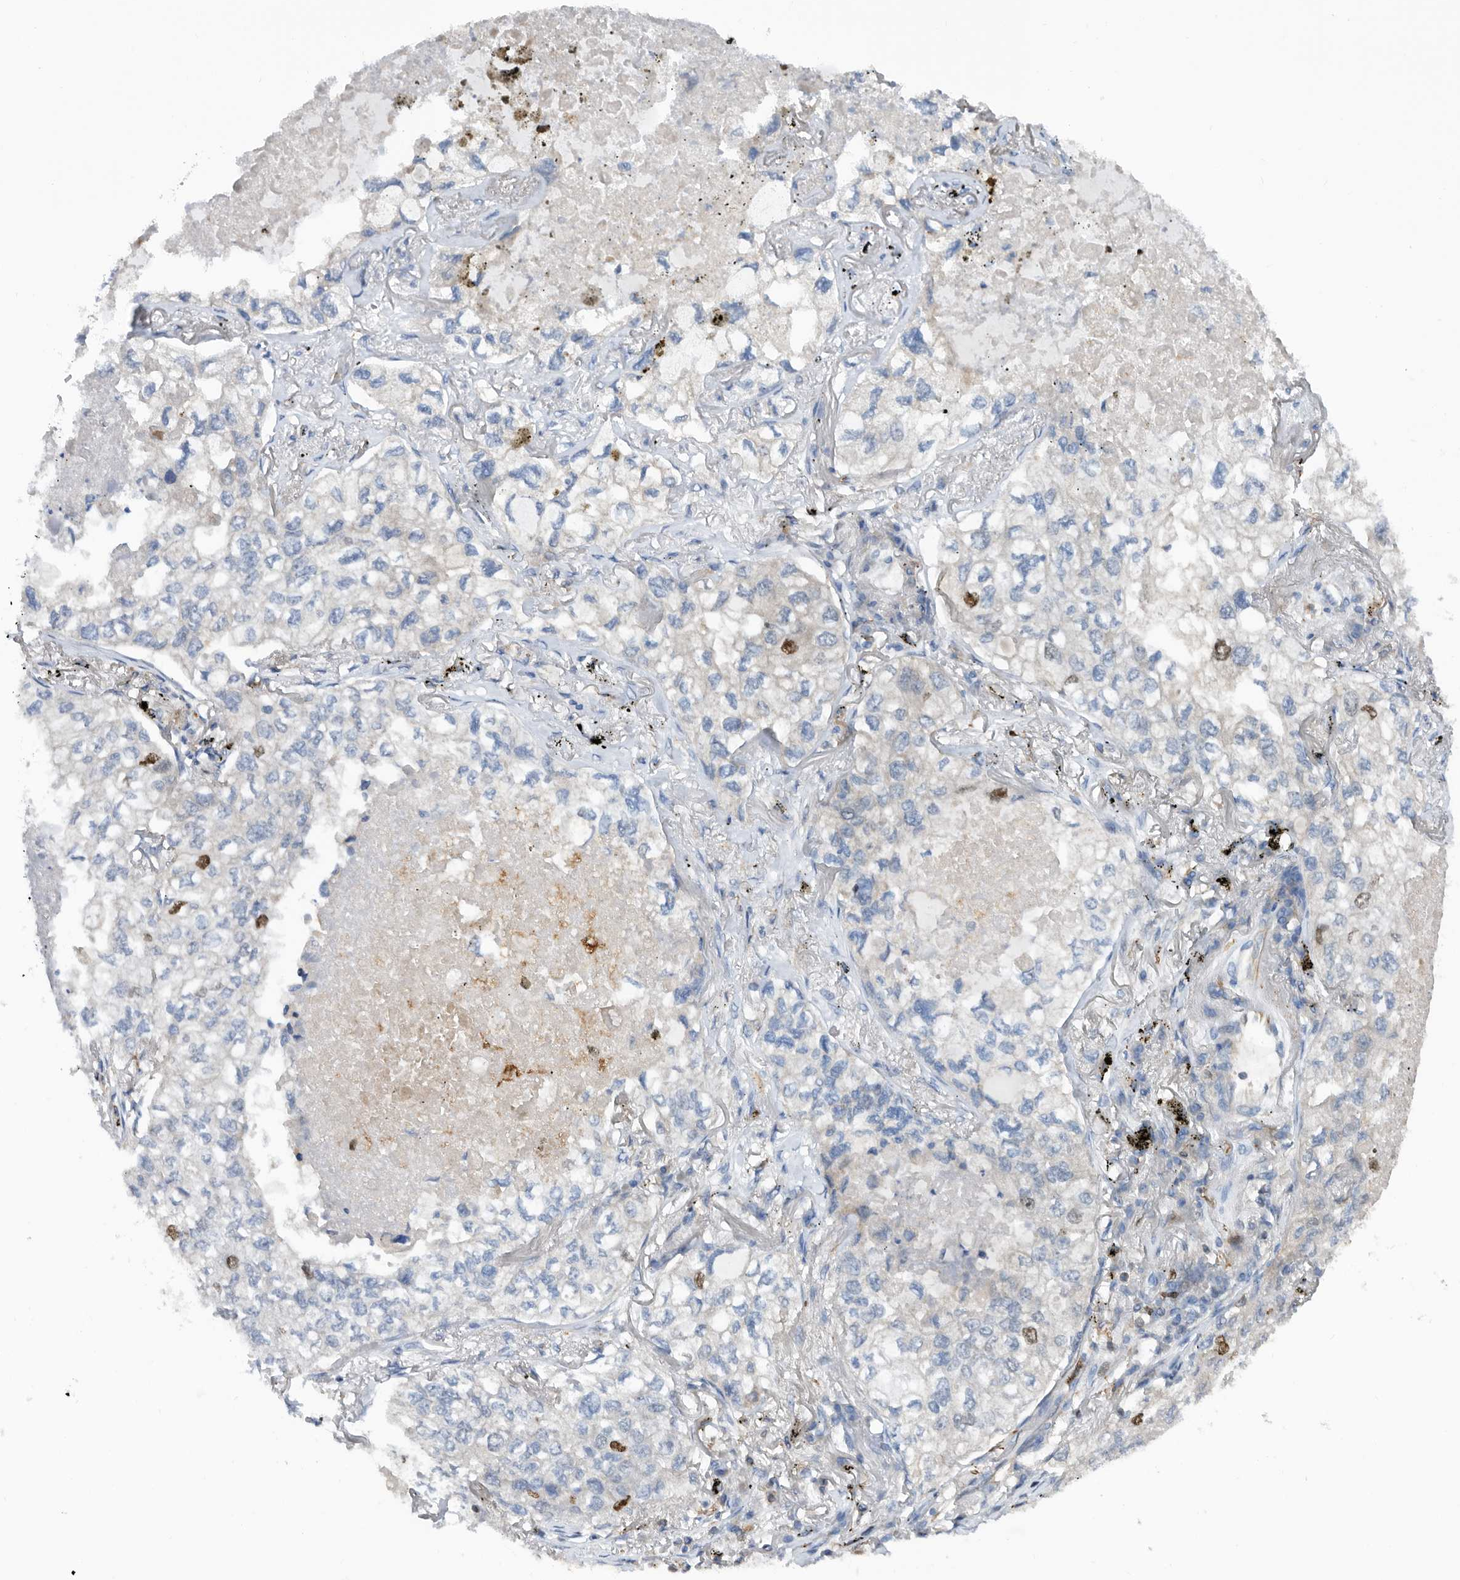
{"staining": {"intensity": "negative", "quantity": "none", "location": "none"}, "tissue": "lung cancer", "cell_type": "Tumor cells", "image_type": "cancer", "snomed": [{"axis": "morphology", "description": "Adenocarcinoma, NOS"}, {"axis": "topography", "description": "Lung"}], "caption": "A micrograph of human lung cancer is negative for staining in tumor cells.", "gene": "ATAD2", "patient": {"sex": "male", "age": 65}}